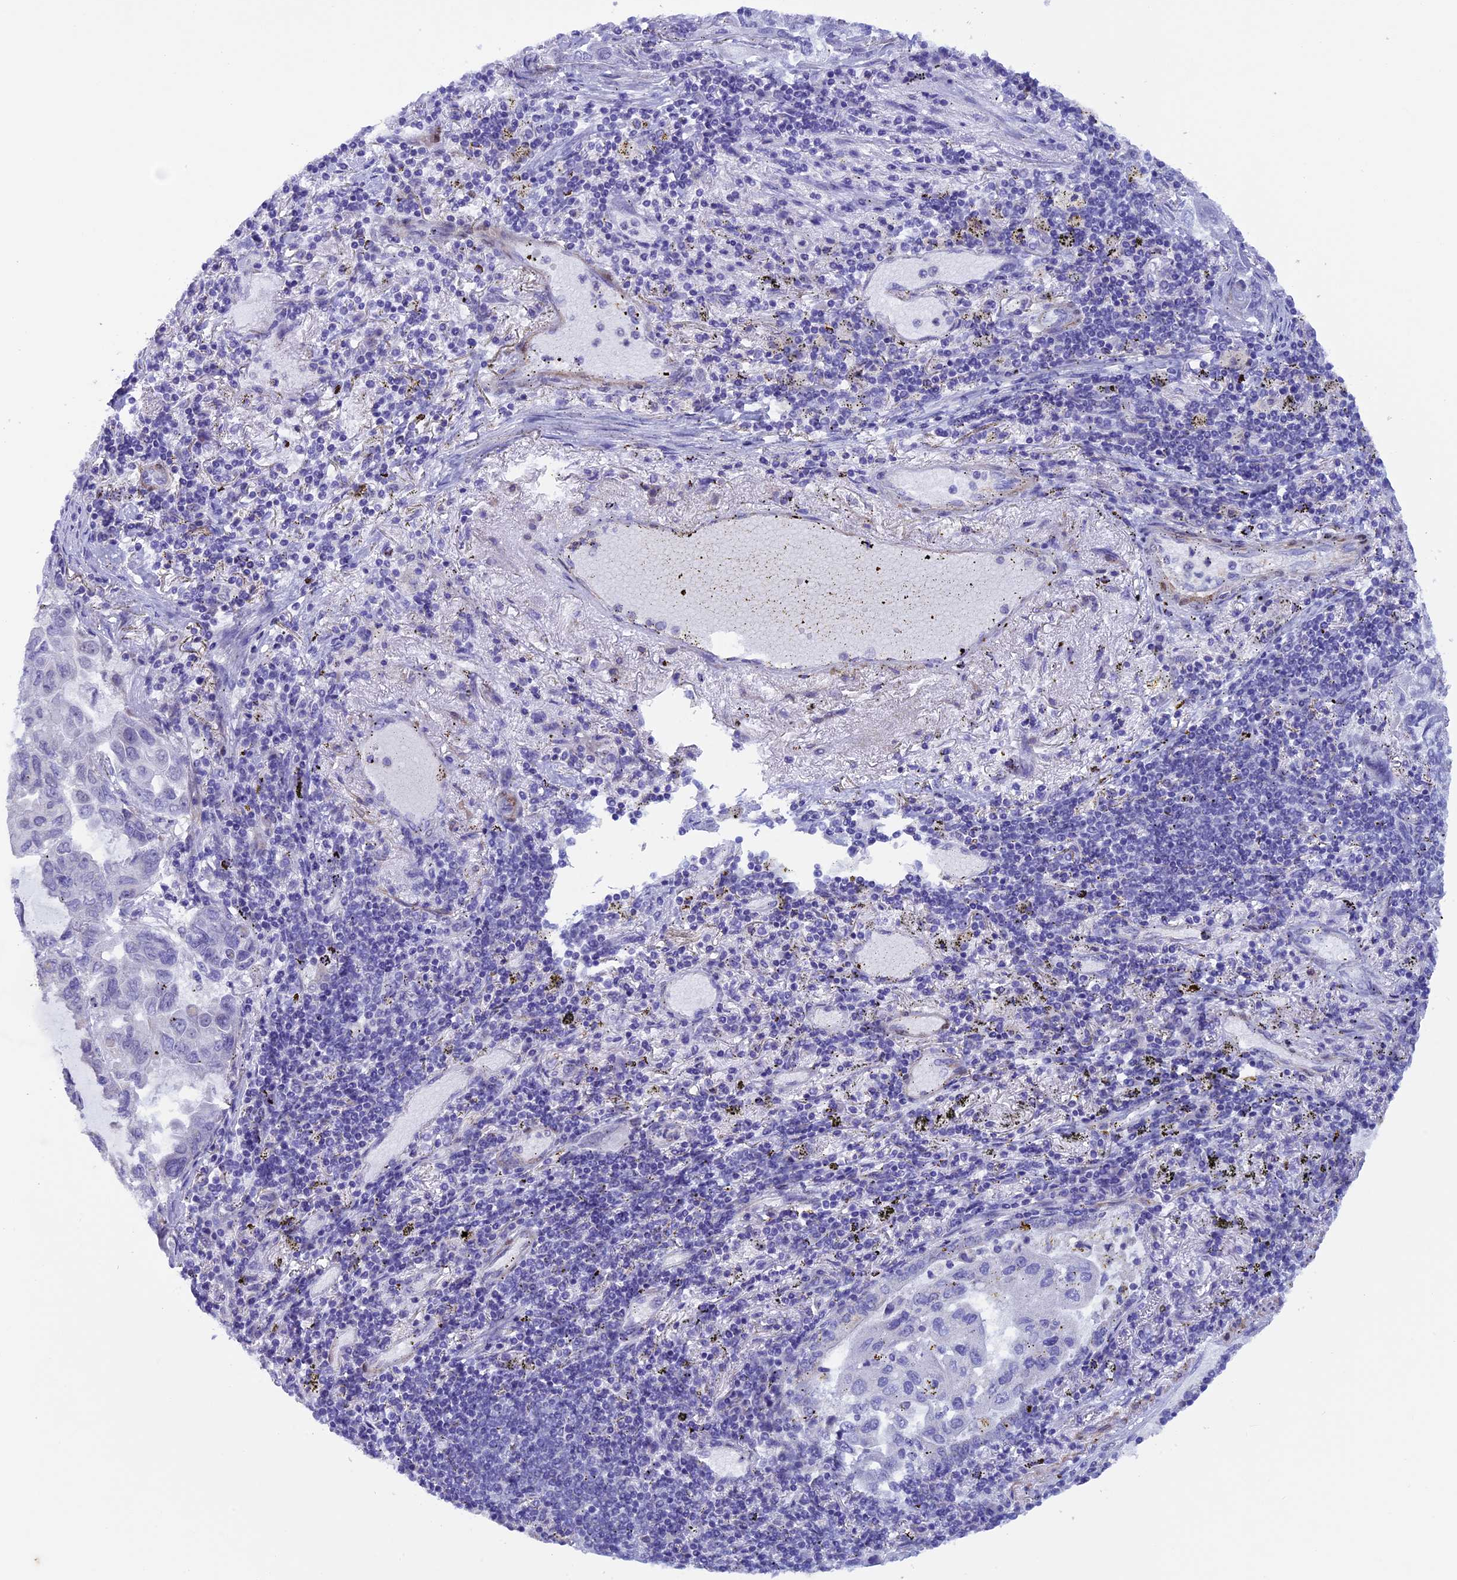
{"staining": {"intensity": "negative", "quantity": "none", "location": "none"}, "tissue": "lung cancer", "cell_type": "Tumor cells", "image_type": "cancer", "snomed": [{"axis": "morphology", "description": "Adenocarcinoma, NOS"}, {"axis": "topography", "description": "Lung"}], "caption": "Human lung cancer (adenocarcinoma) stained for a protein using immunohistochemistry demonstrates no staining in tumor cells.", "gene": "IGSF6", "patient": {"sex": "male", "age": 64}}